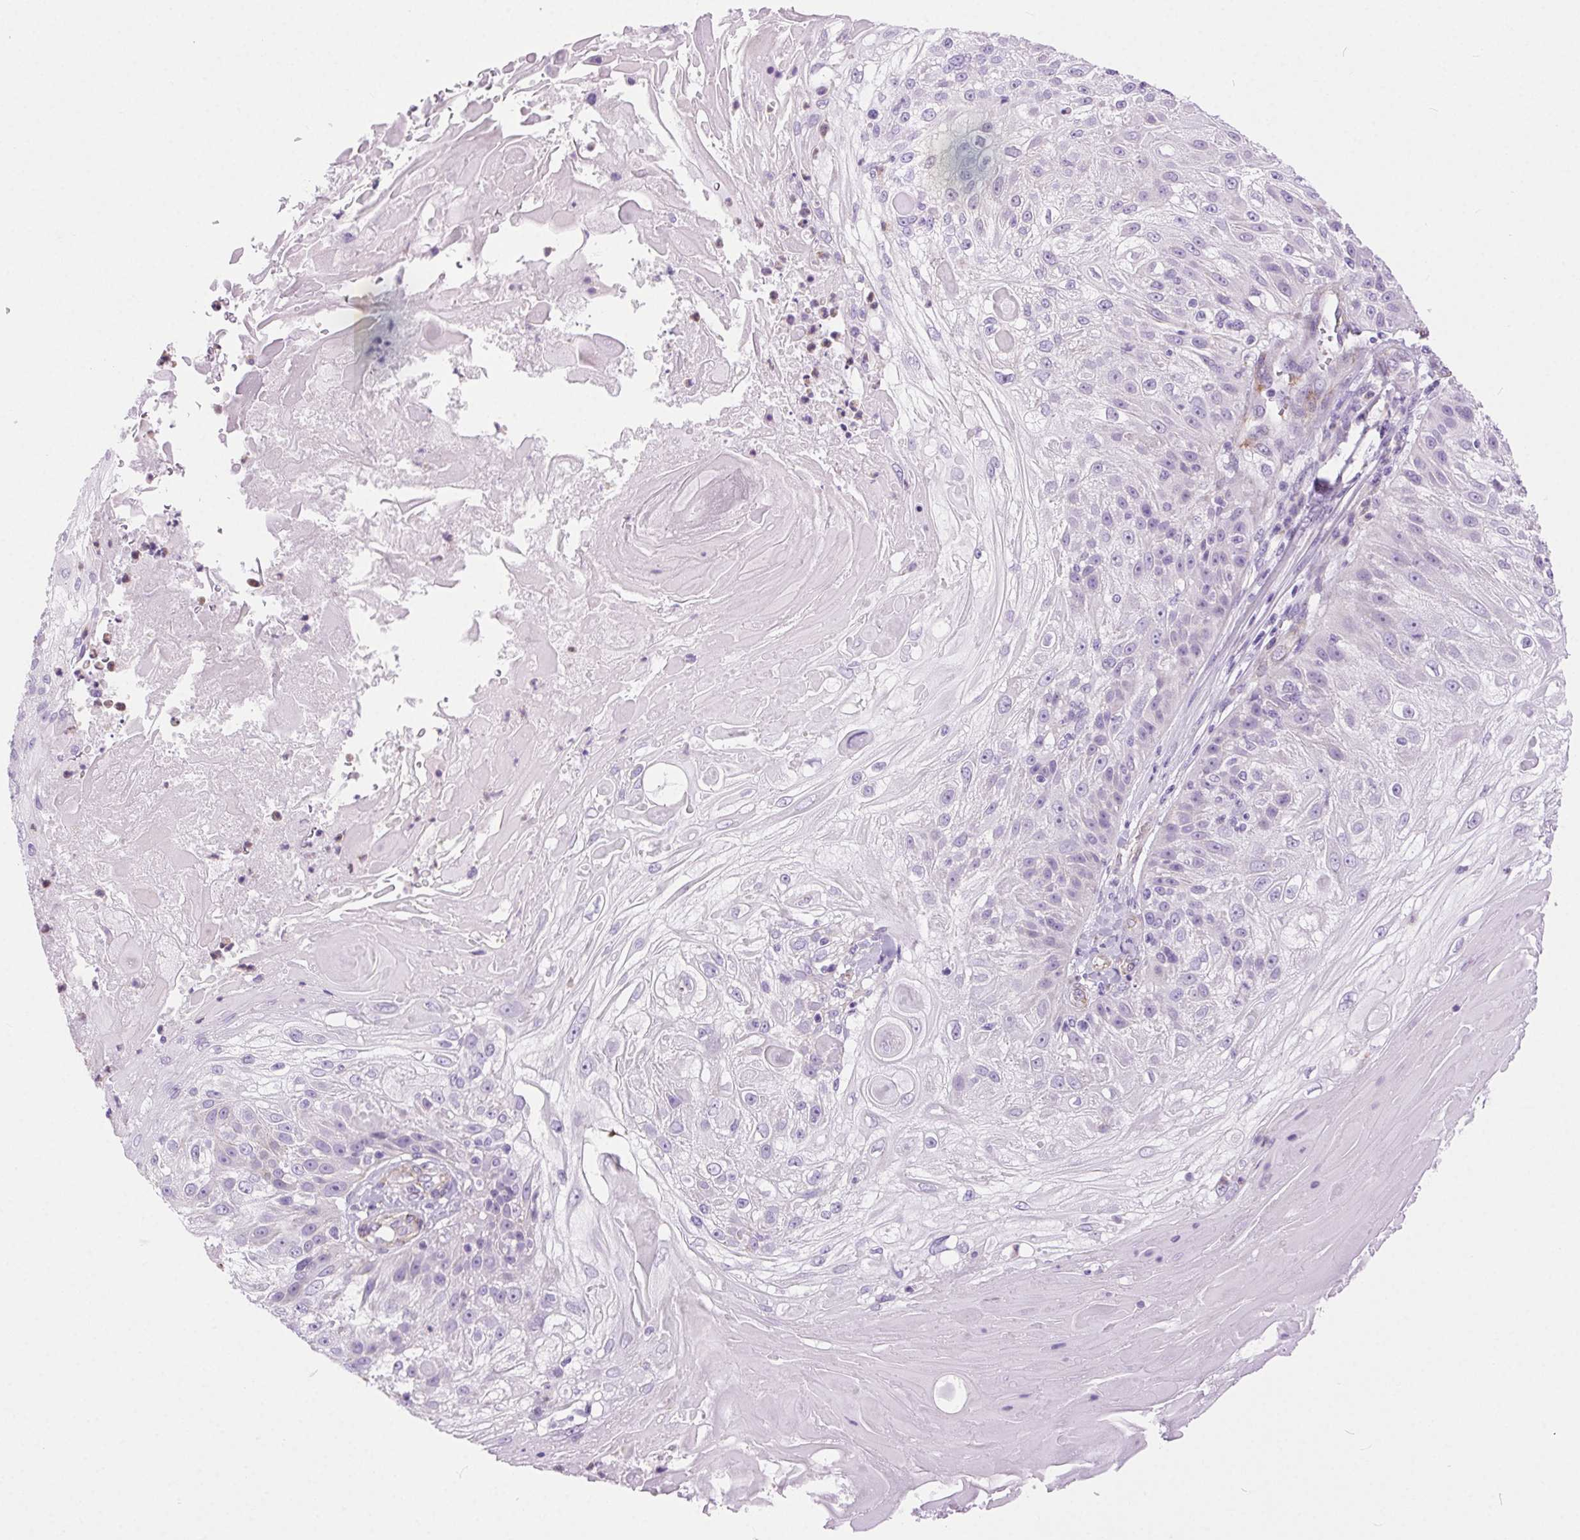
{"staining": {"intensity": "negative", "quantity": "none", "location": "none"}, "tissue": "skin cancer", "cell_type": "Tumor cells", "image_type": "cancer", "snomed": [{"axis": "morphology", "description": "Normal tissue, NOS"}, {"axis": "morphology", "description": "Squamous cell carcinoma, NOS"}, {"axis": "topography", "description": "Skin"}], "caption": "Photomicrograph shows no significant protein expression in tumor cells of skin cancer. (Stains: DAB (3,3'-diaminobenzidine) IHC with hematoxylin counter stain, Microscopy: brightfield microscopy at high magnification).", "gene": "SHCBP1L", "patient": {"sex": "female", "age": 83}}